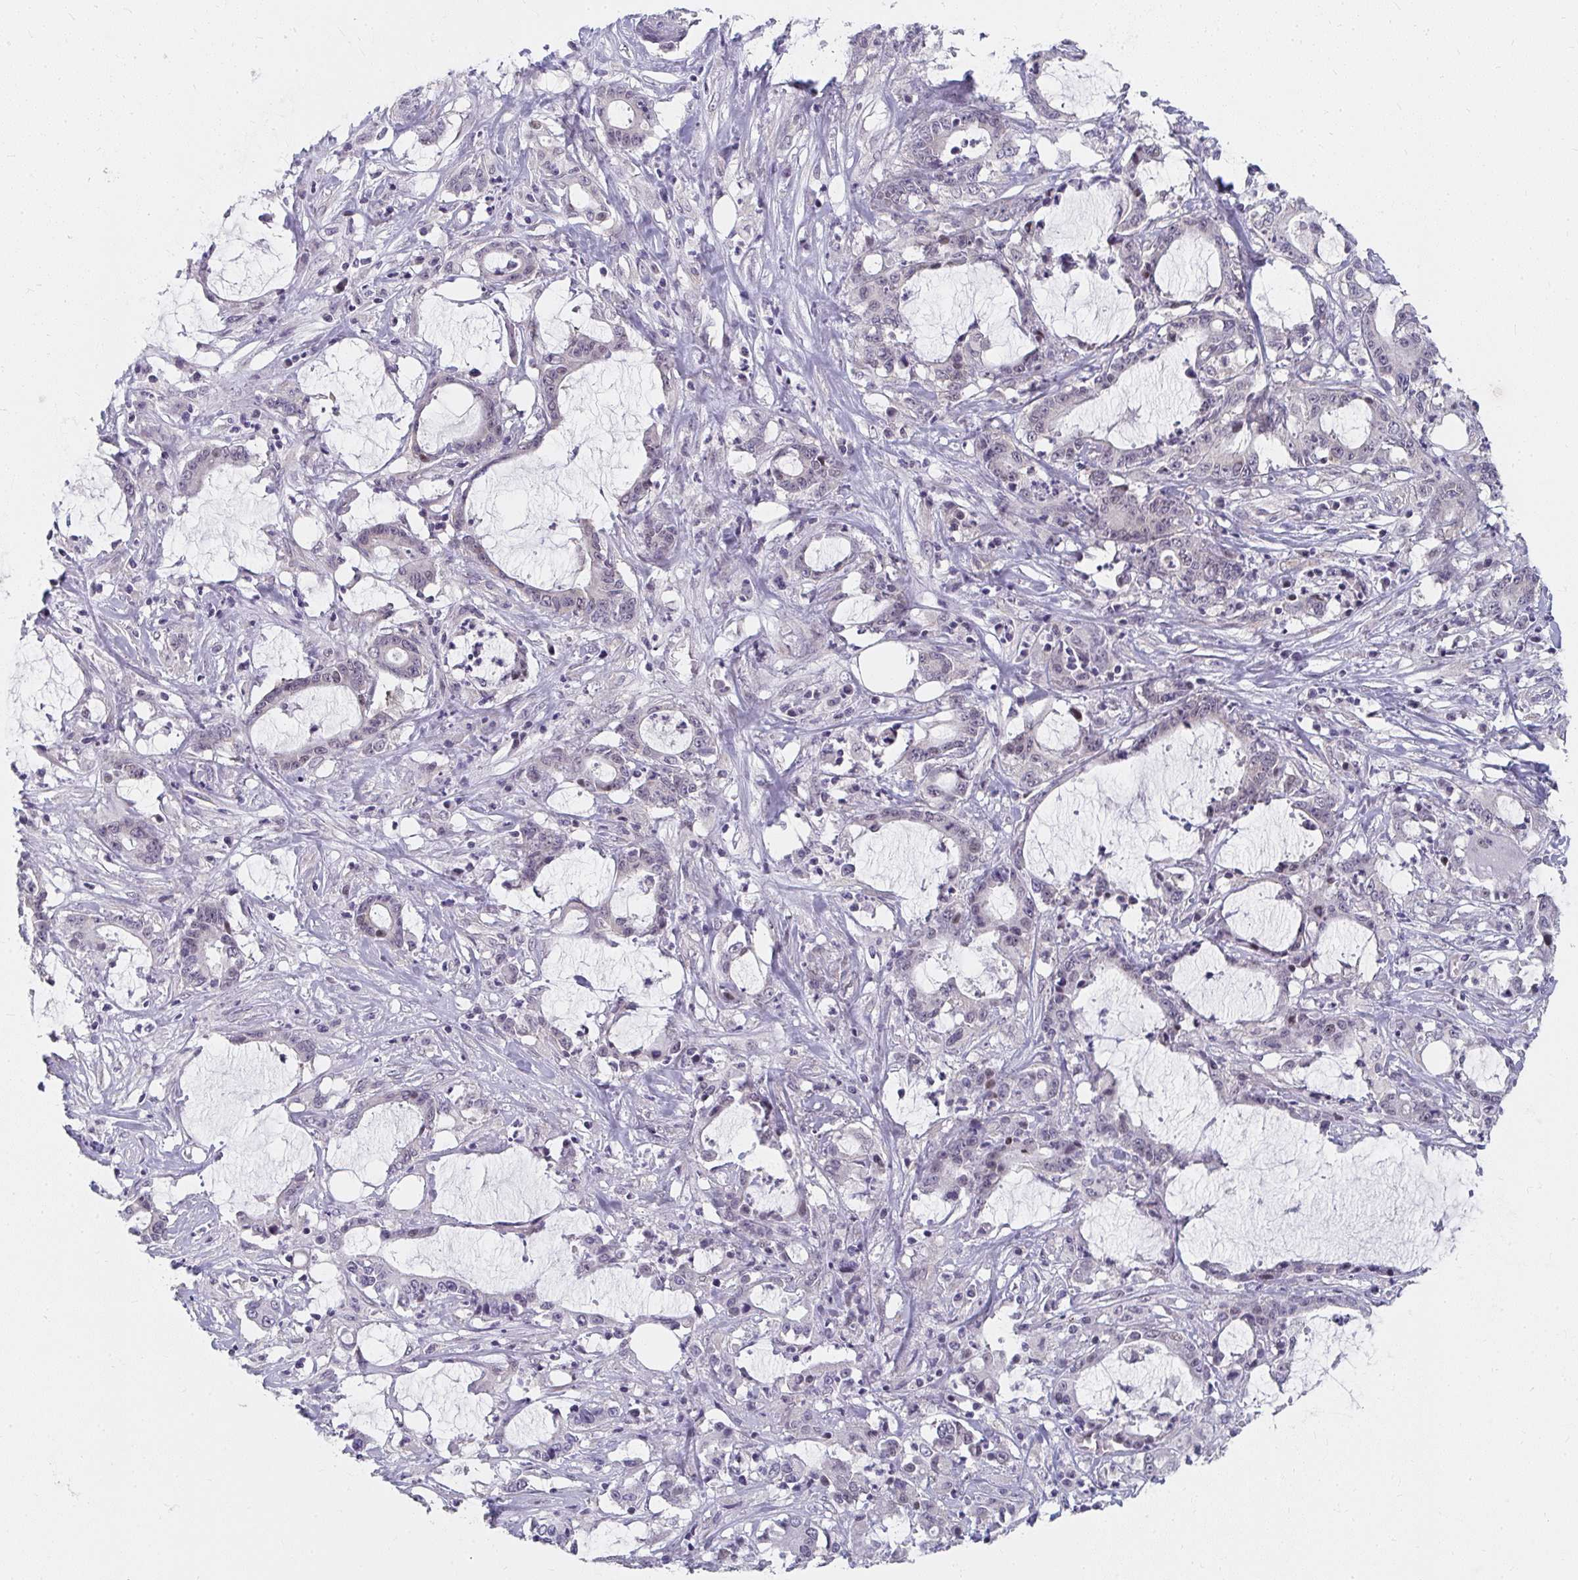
{"staining": {"intensity": "negative", "quantity": "none", "location": "none"}, "tissue": "stomach cancer", "cell_type": "Tumor cells", "image_type": "cancer", "snomed": [{"axis": "morphology", "description": "Adenocarcinoma, NOS"}, {"axis": "topography", "description": "Stomach, upper"}], "caption": "Tumor cells are negative for brown protein staining in stomach adenocarcinoma.", "gene": "SYNCRIP", "patient": {"sex": "male", "age": 68}}